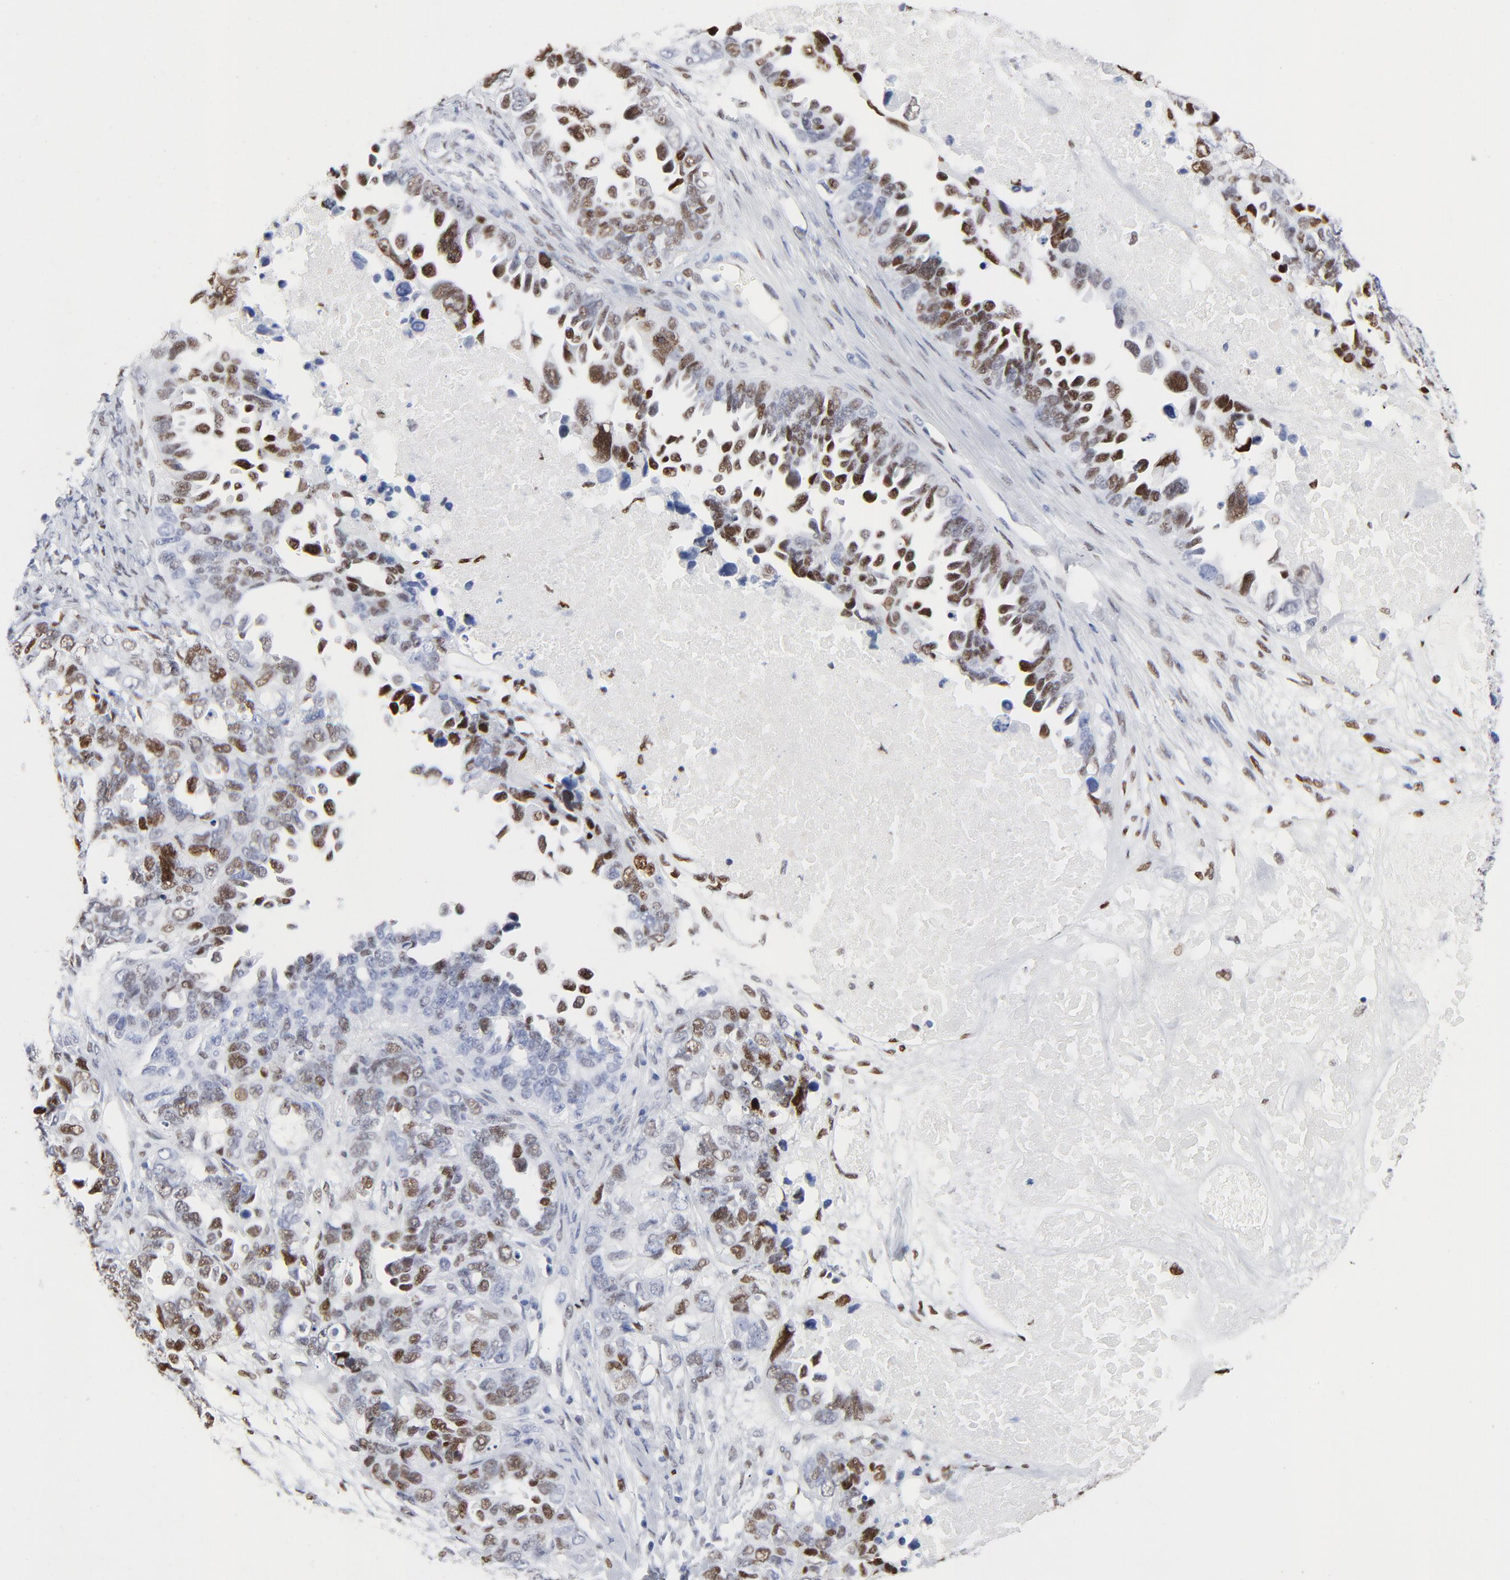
{"staining": {"intensity": "strong", "quantity": ">75%", "location": "nuclear"}, "tissue": "ovarian cancer", "cell_type": "Tumor cells", "image_type": "cancer", "snomed": [{"axis": "morphology", "description": "Cystadenocarcinoma, serous, NOS"}, {"axis": "topography", "description": "Ovary"}], "caption": "DAB (3,3'-diaminobenzidine) immunohistochemical staining of ovarian cancer exhibits strong nuclear protein positivity in approximately >75% of tumor cells.", "gene": "JUN", "patient": {"sex": "female", "age": 82}}